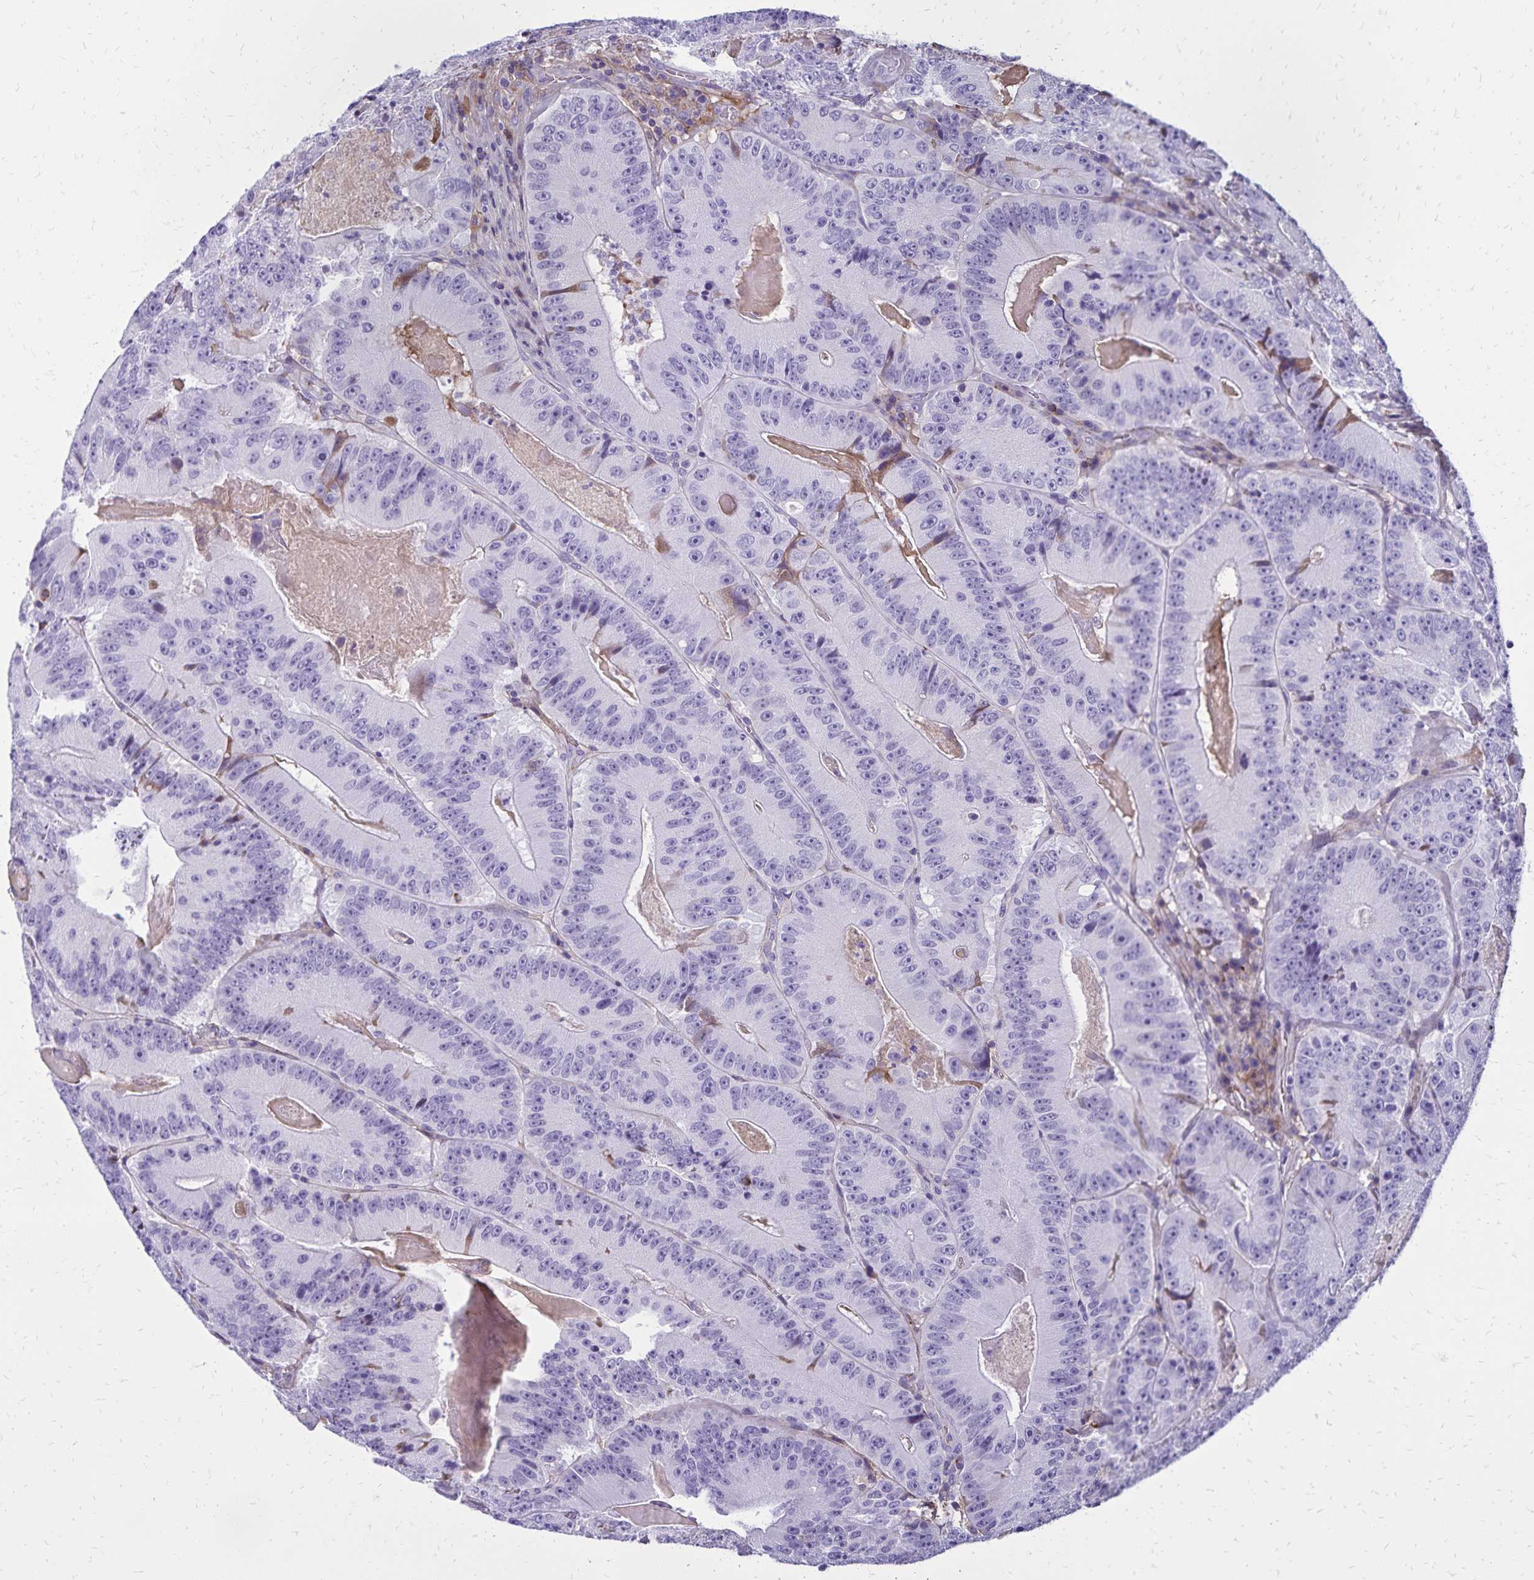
{"staining": {"intensity": "negative", "quantity": "none", "location": "none"}, "tissue": "colorectal cancer", "cell_type": "Tumor cells", "image_type": "cancer", "snomed": [{"axis": "morphology", "description": "Adenocarcinoma, NOS"}, {"axis": "topography", "description": "Colon"}], "caption": "IHC histopathology image of colorectal cancer (adenocarcinoma) stained for a protein (brown), which exhibits no staining in tumor cells.", "gene": "CD27", "patient": {"sex": "female", "age": 86}}